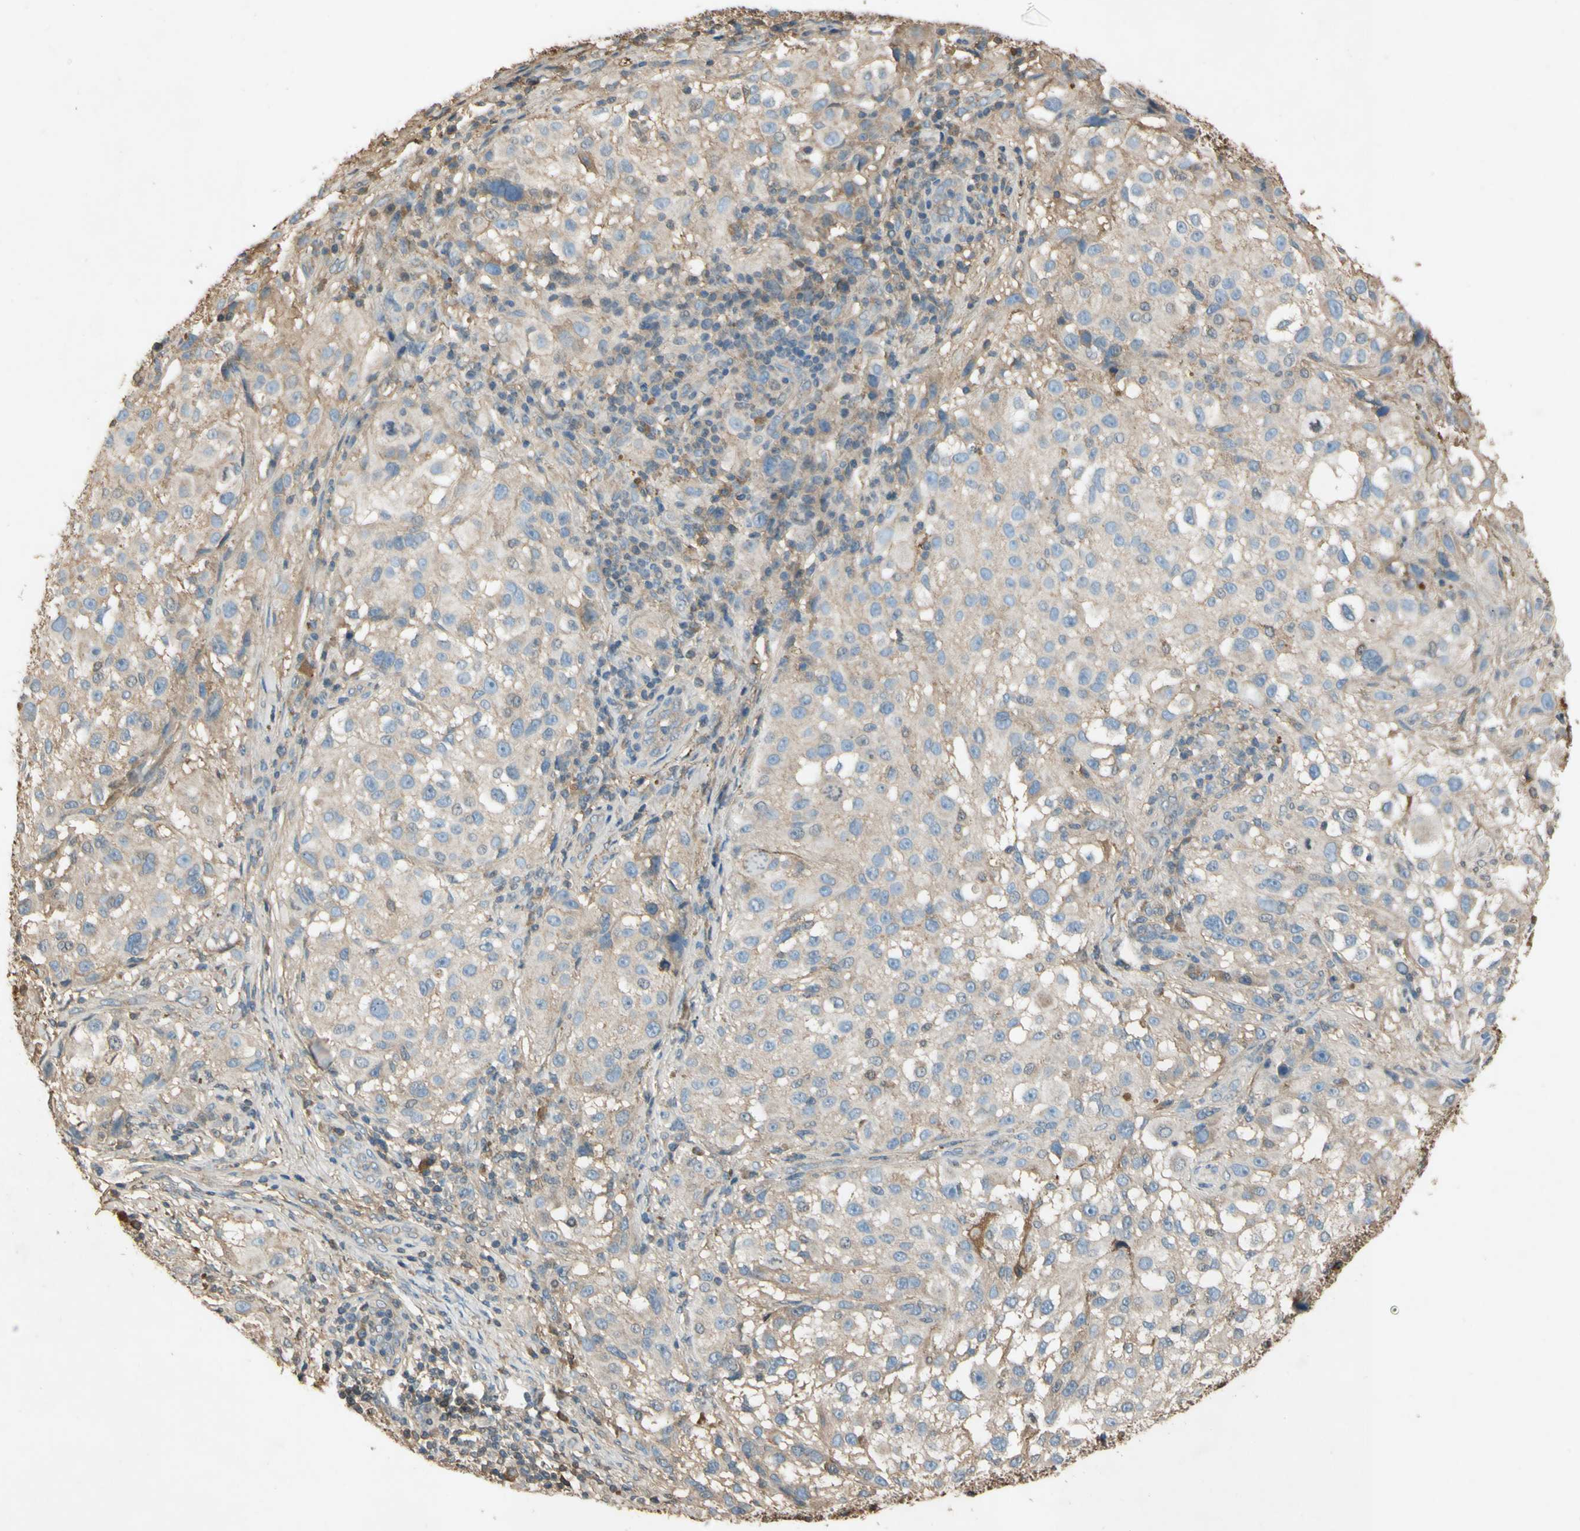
{"staining": {"intensity": "weak", "quantity": "<25%", "location": "cytoplasmic/membranous"}, "tissue": "melanoma", "cell_type": "Tumor cells", "image_type": "cancer", "snomed": [{"axis": "morphology", "description": "Necrosis, NOS"}, {"axis": "morphology", "description": "Malignant melanoma, NOS"}, {"axis": "topography", "description": "Skin"}], "caption": "This is an immunohistochemistry photomicrograph of malignant melanoma. There is no expression in tumor cells.", "gene": "TIMP2", "patient": {"sex": "female", "age": 87}}